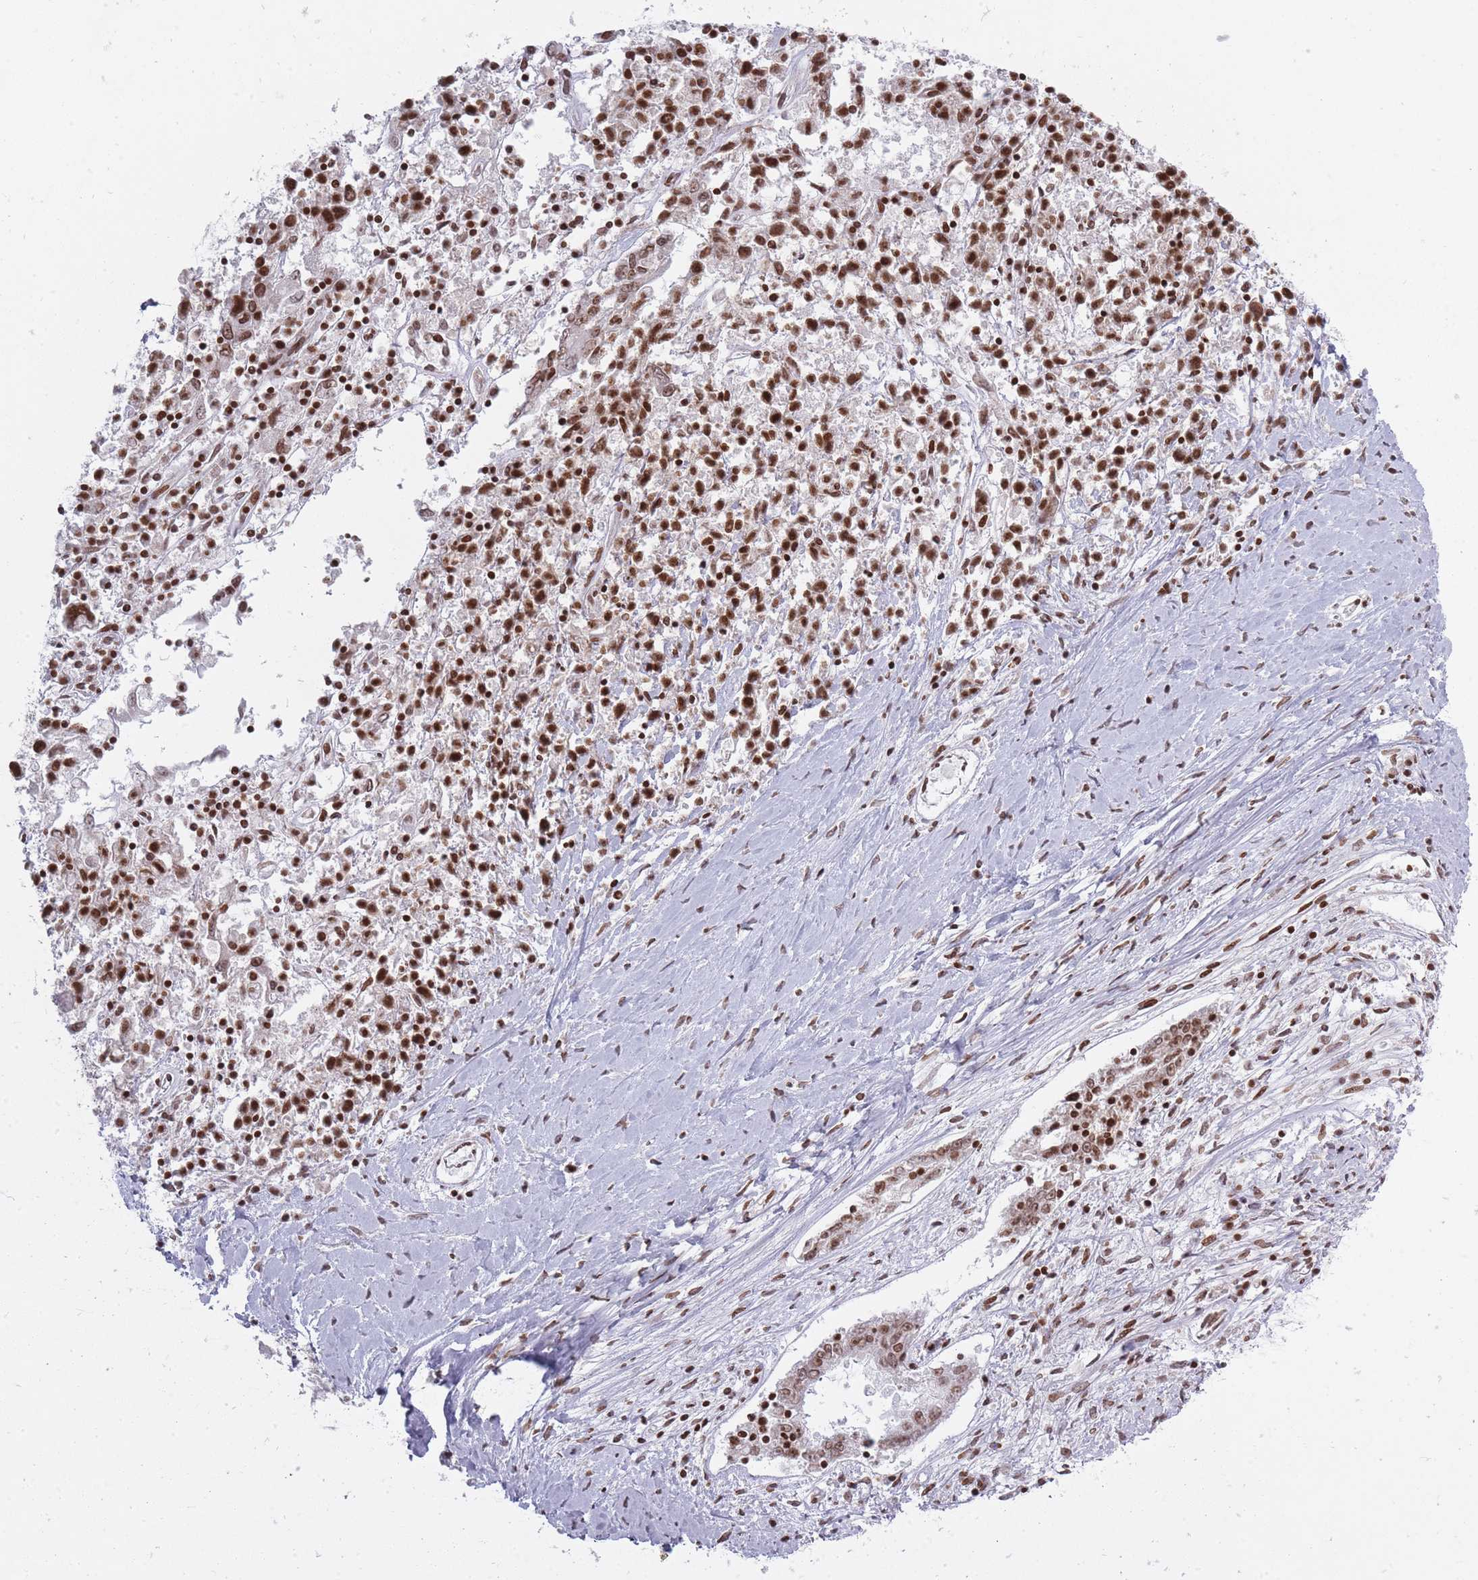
{"staining": {"intensity": "strong", "quantity": ">75%", "location": "nuclear"}, "tissue": "ovarian cancer", "cell_type": "Tumor cells", "image_type": "cancer", "snomed": [{"axis": "morphology", "description": "Carcinoma, endometroid"}, {"axis": "topography", "description": "Ovary"}], "caption": "Endometroid carcinoma (ovarian) tissue exhibits strong nuclear expression in approximately >75% of tumor cells, visualized by immunohistochemistry.", "gene": "TMC6", "patient": {"sex": "female", "age": 62}}